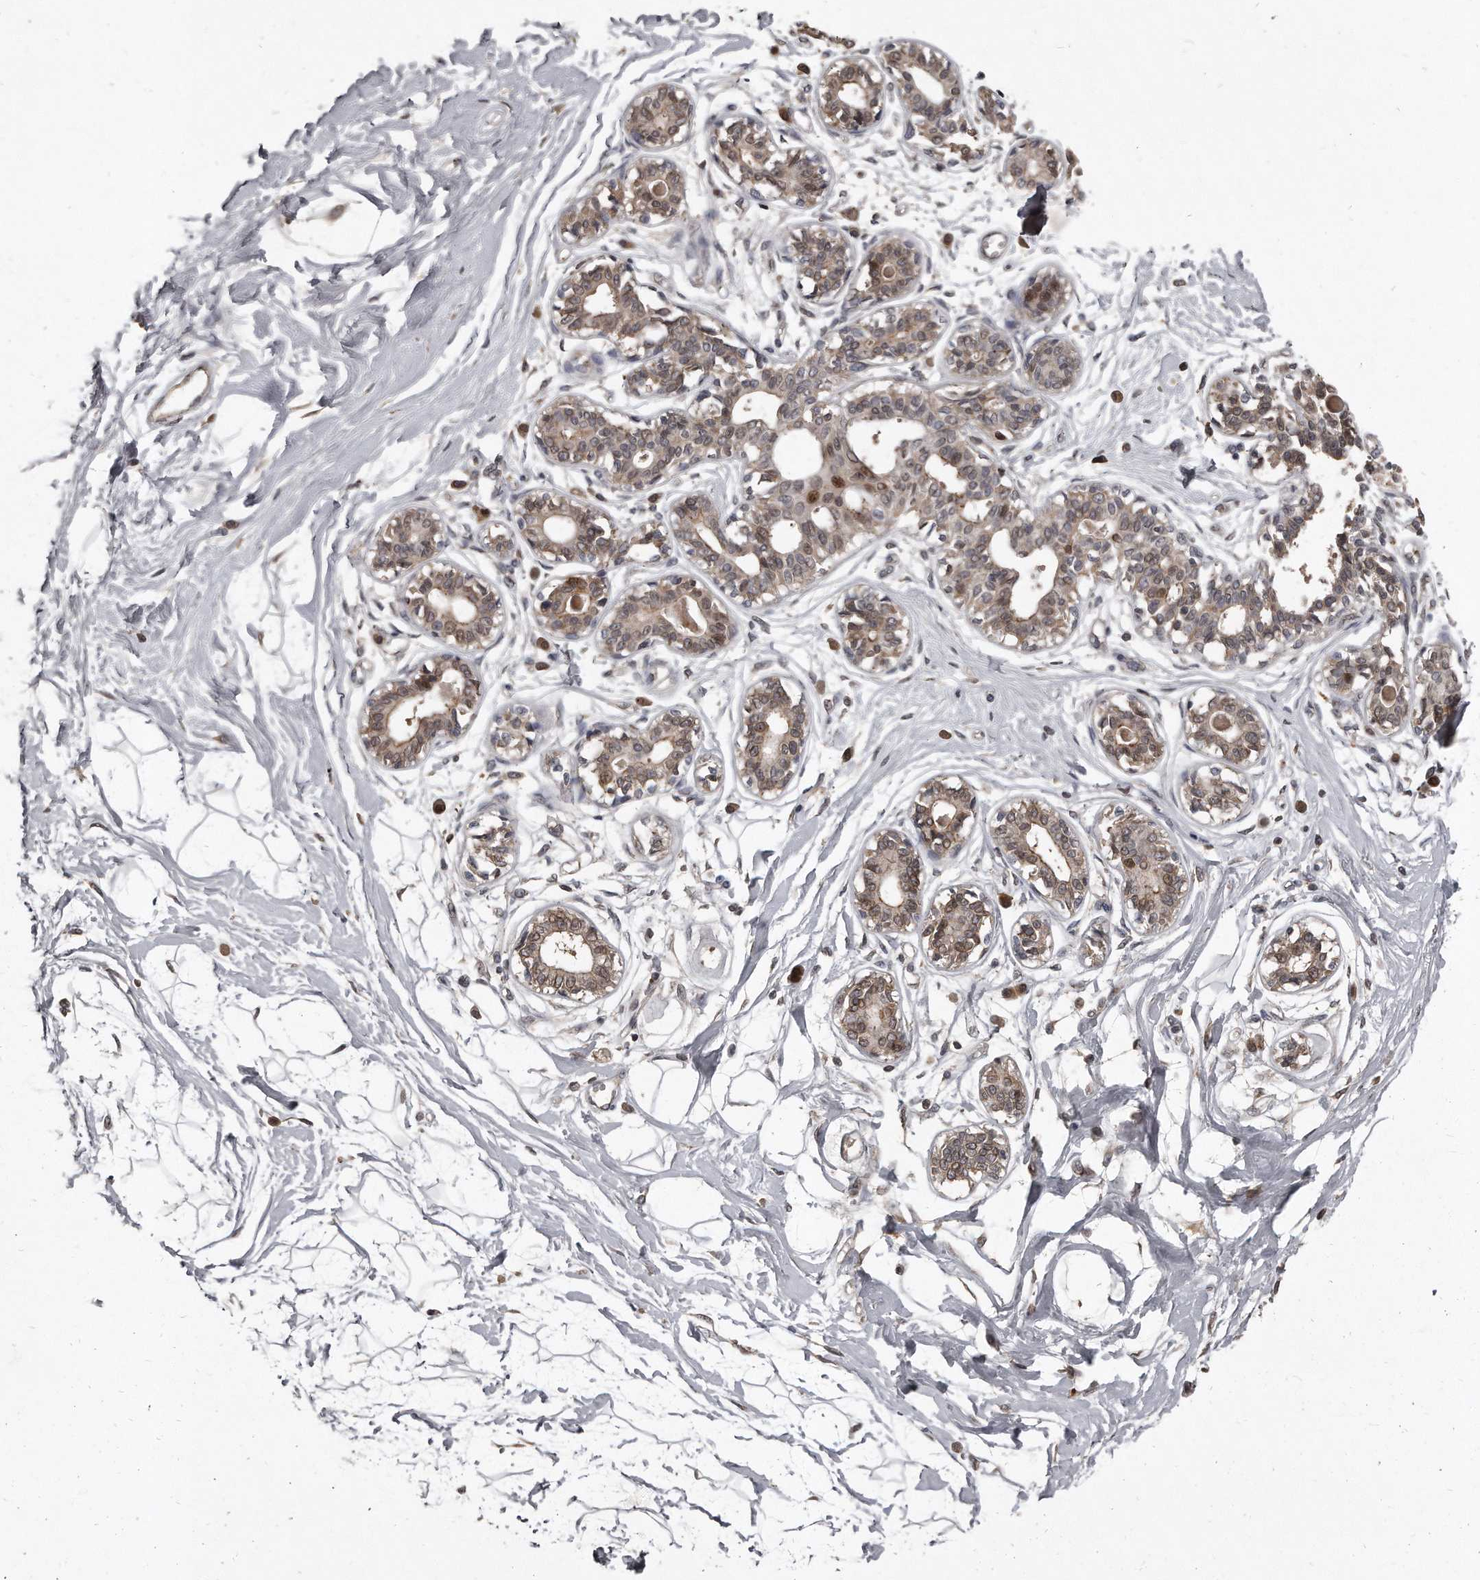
{"staining": {"intensity": "negative", "quantity": "none", "location": "none"}, "tissue": "breast", "cell_type": "Adipocytes", "image_type": "normal", "snomed": [{"axis": "morphology", "description": "Normal tissue, NOS"}, {"axis": "topography", "description": "Breast"}], "caption": "An immunohistochemistry photomicrograph of benign breast is shown. There is no staining in adipocytes of breast.", "gene": "GCH1", "patient": {"sex": "female", "age": 45}}